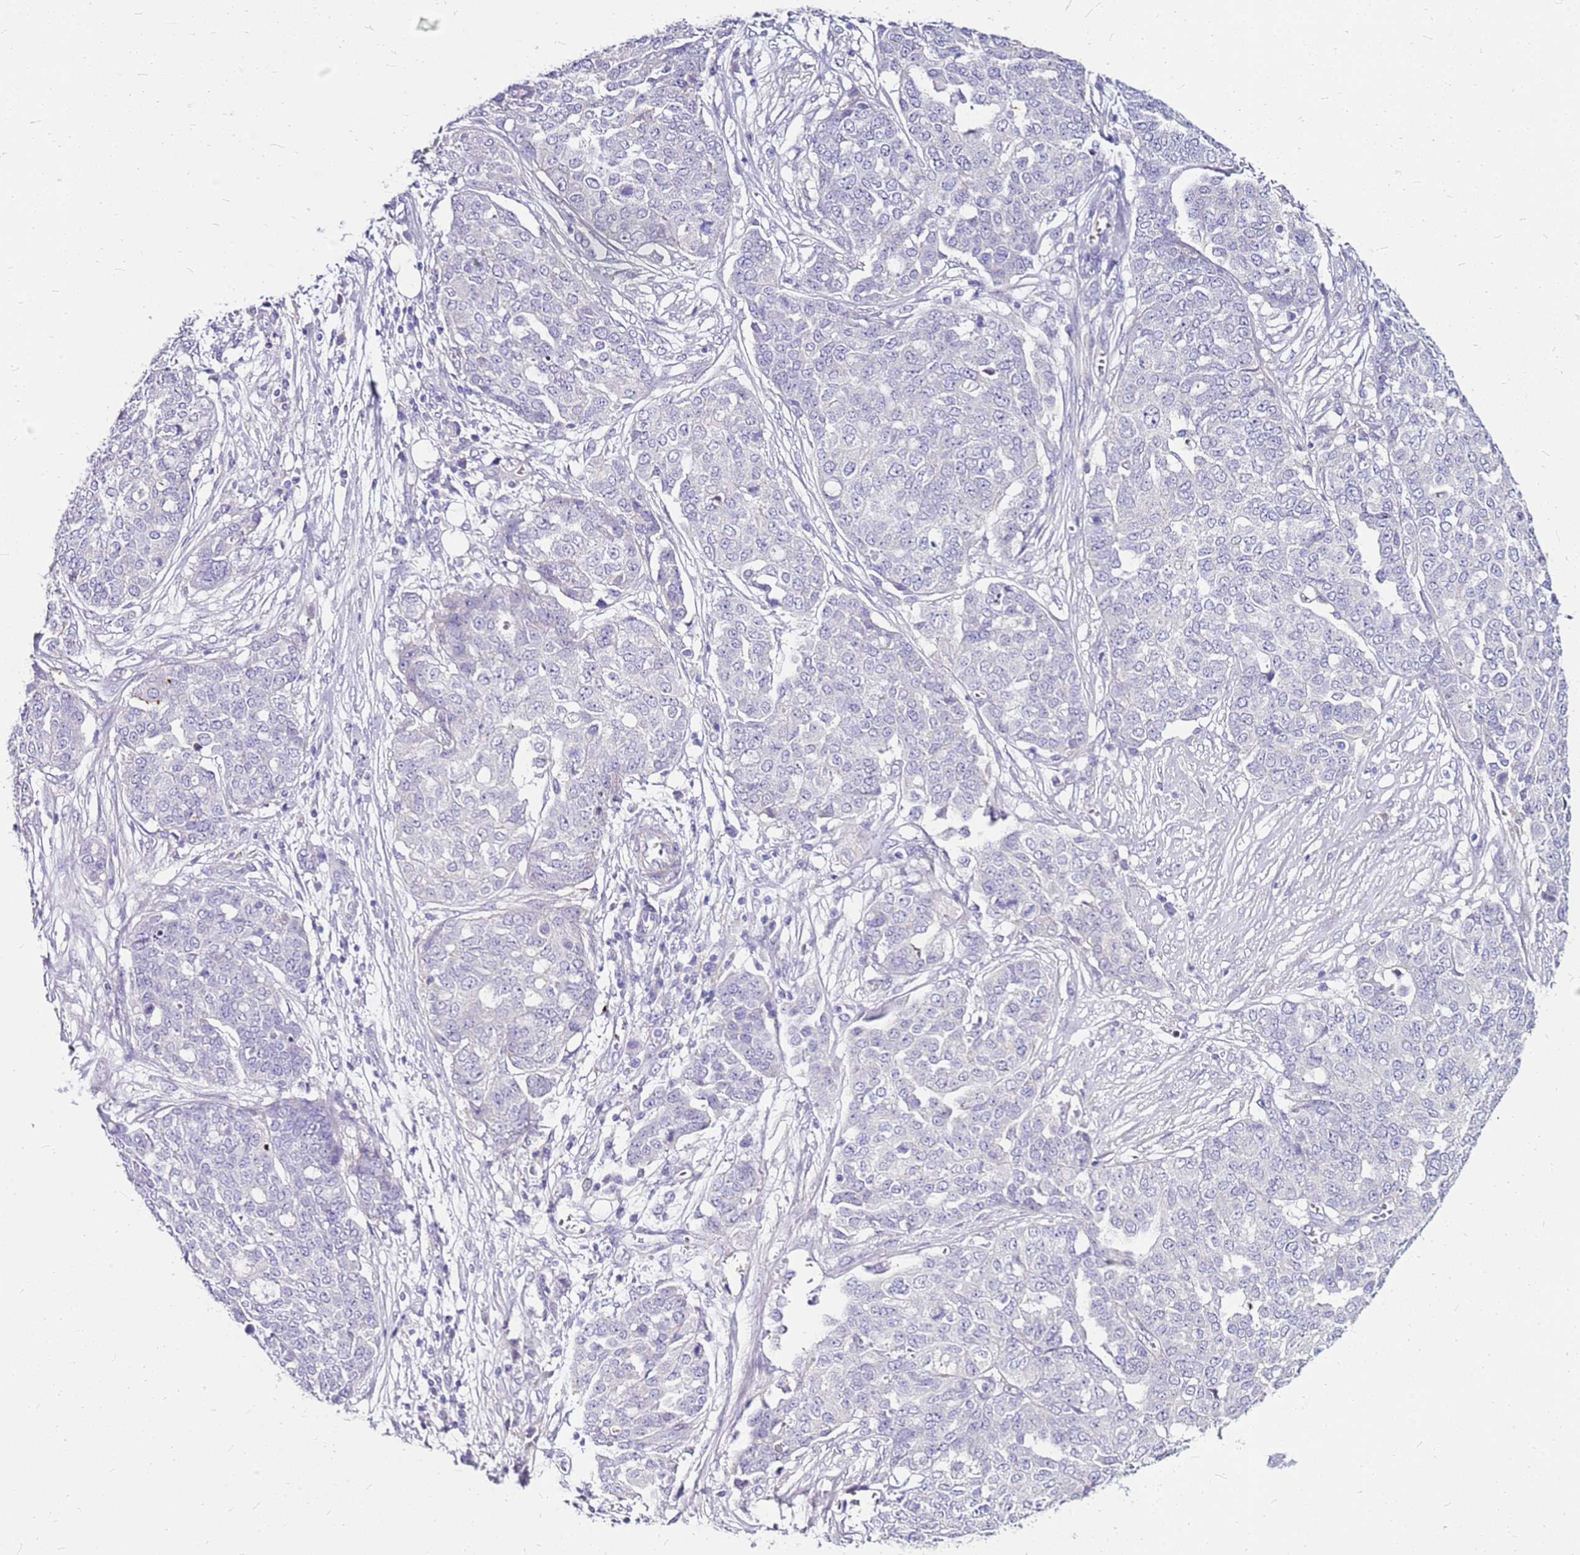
{"staining": {"intensity": "negative", "quantity": "none", "location": "none"}, "tissue": "ovarian cancer", "cell_type": "Tumor cells", "image_type": "cancer", "snomed": [{"axis": "morphology", "description": "Cystadenocarcinoma, serous, NOS"}, {"axis": "topography", "description": "Soft tissue"}, {"axis": "topography", "description": "Ovary"}], "caption": "Immunohistochemical staining of human serous cystadenocarcinoma (ovarian) demonstrates no significant expression in tumor cells.", "gene": "DCDC2B", "patient": {"sex": "female", "age": 57}}